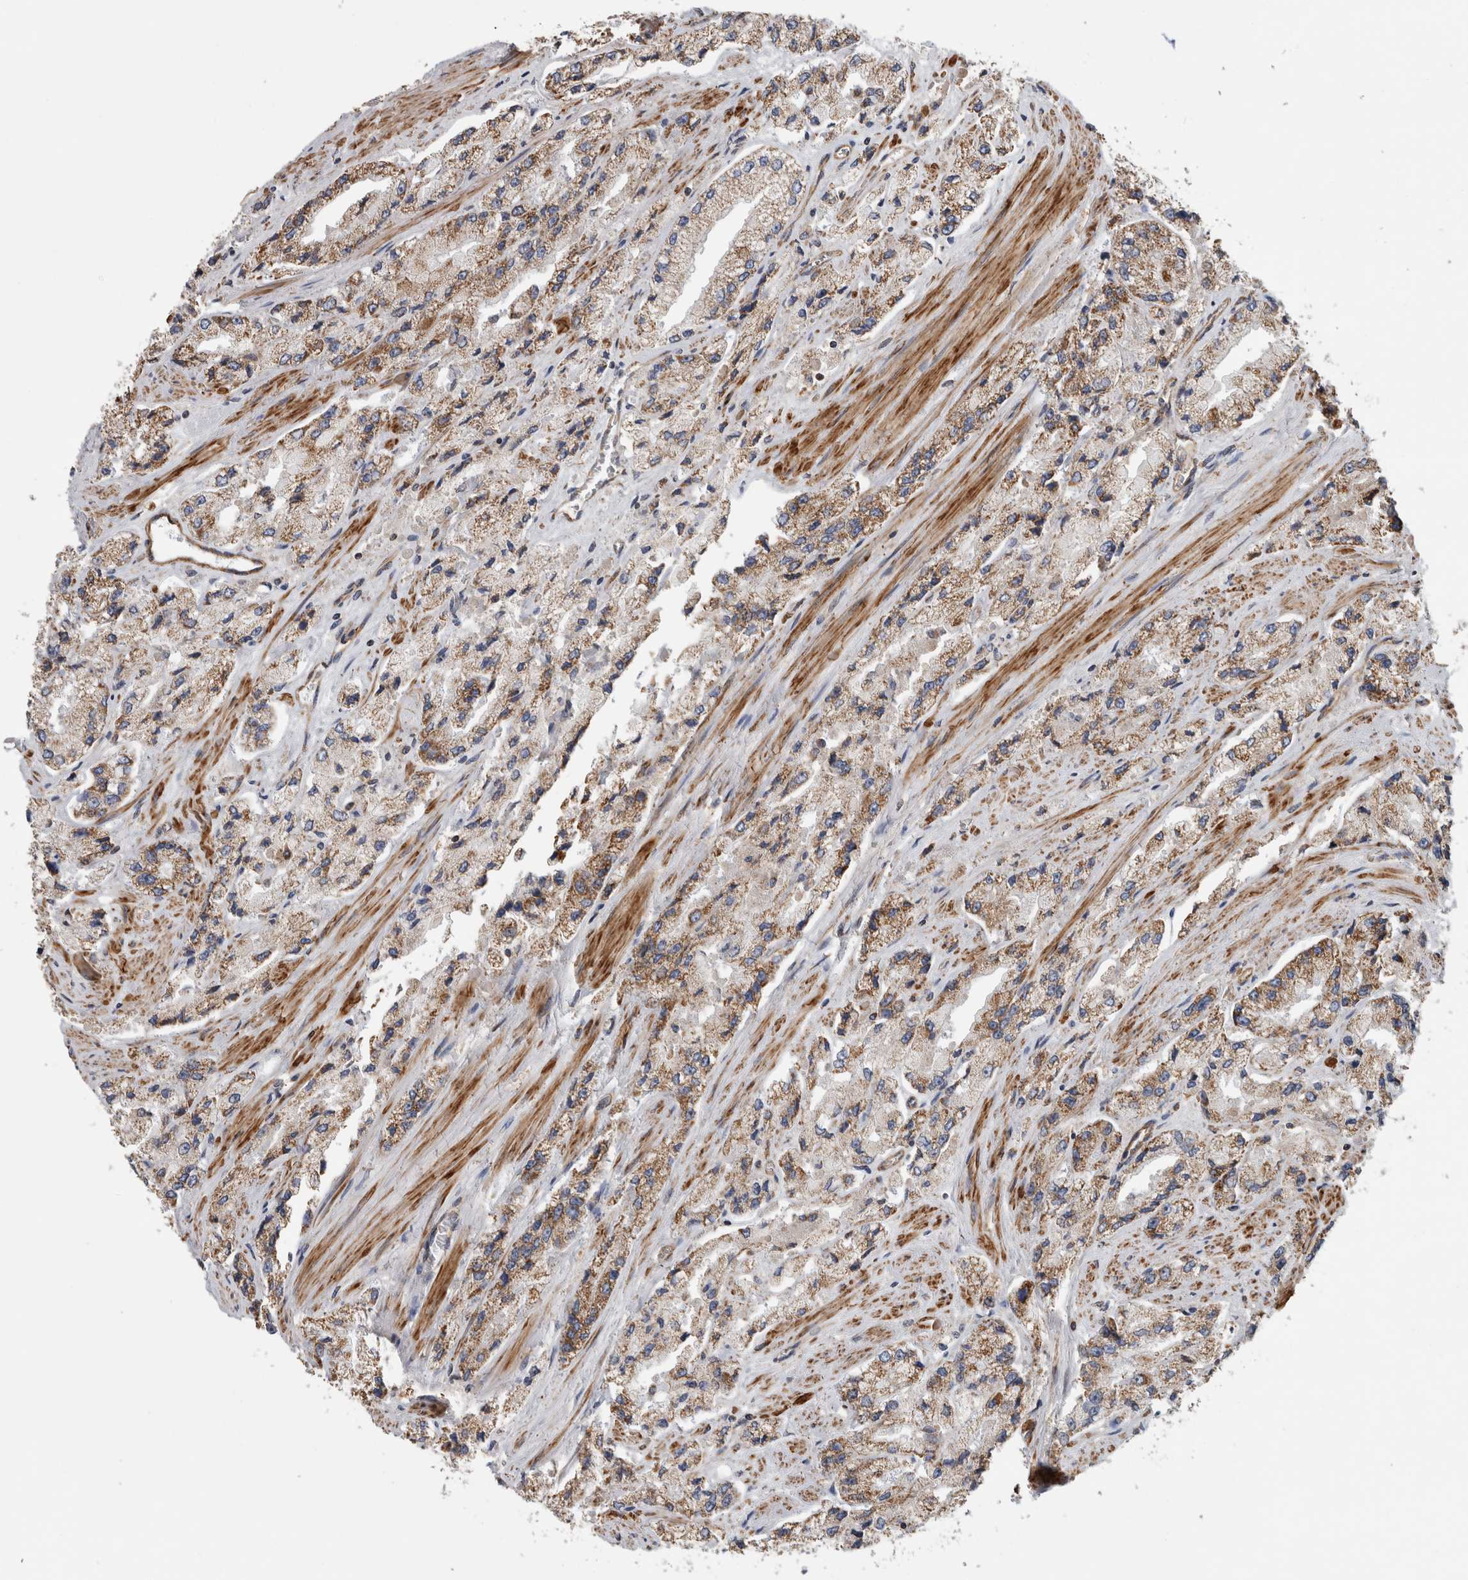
{"staining": {"intensity": "moderate", "quantity": ">75%", "location": "cytoplasmic/membranous"}, "tissue": "prostate cancer", "cell_type": "Tumor cells", "image_type": "cancer", "snomed": [{"axis": "morphology", "description": "Adenocarcinoma, High grade"}, {"axis": "topography", "description": "Prostate"}], "caption": "Human prostate cancer stained for a protein (brown) displays moderate cytoplasmic/membranous positive expression in about >75% of tumor cells.", "gene": "SFXN2", "patient": {"sex": "male", "age": 58}}